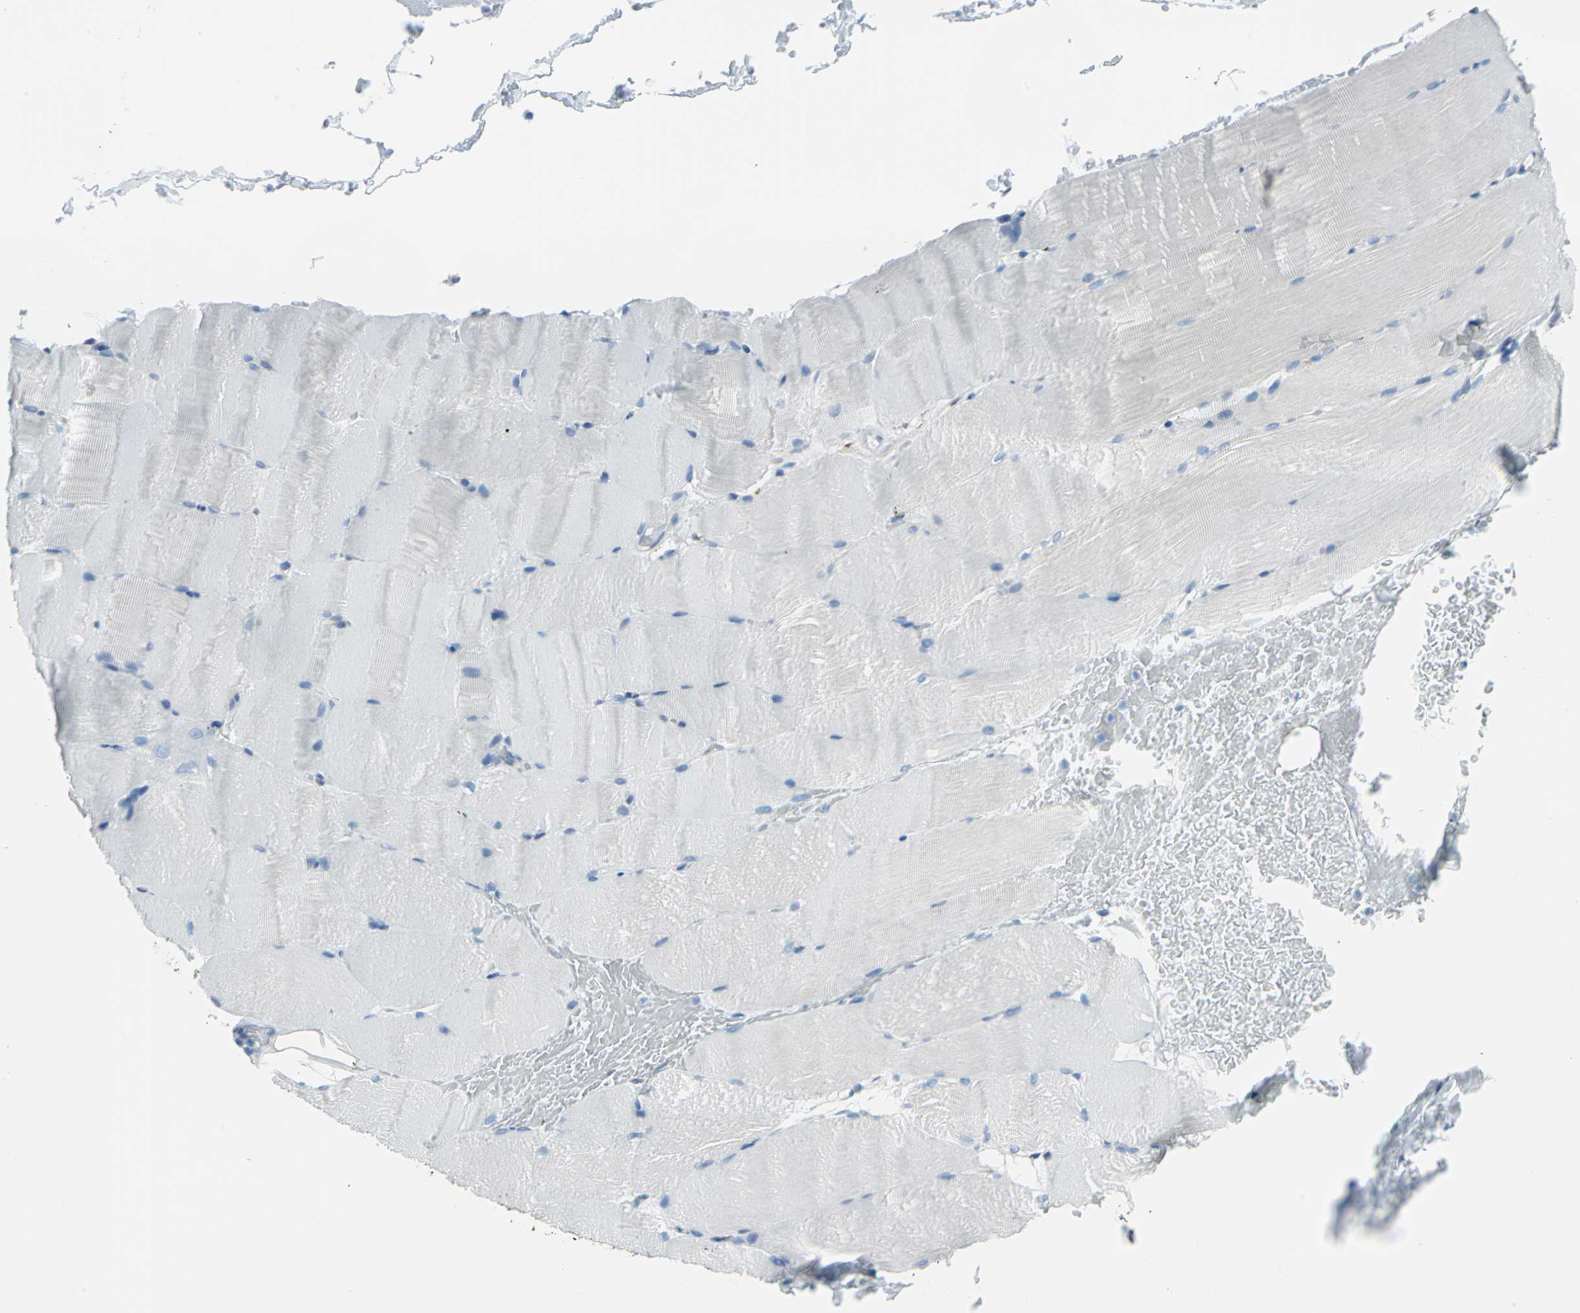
{"staining": {"intensity": "negative", "quantity": "none", "location": "none"}, "tissue": "skeletal muscle", "cell_type": "Myocytes", "image_type": "normal", "snomed": [{"axis": "morphology", "description": "Normal tissue, NOS"}, {"axis": "topography", "description": "Skeletal muscle"}, {"axis": "topography", "description": "Parathyroid gland"}], "caption": "The photomicrograph shows no significant expression in myocytes of skeletal muscle.", "gene": "CYB5A", "patient": {"sex": "female", "age": 37}}